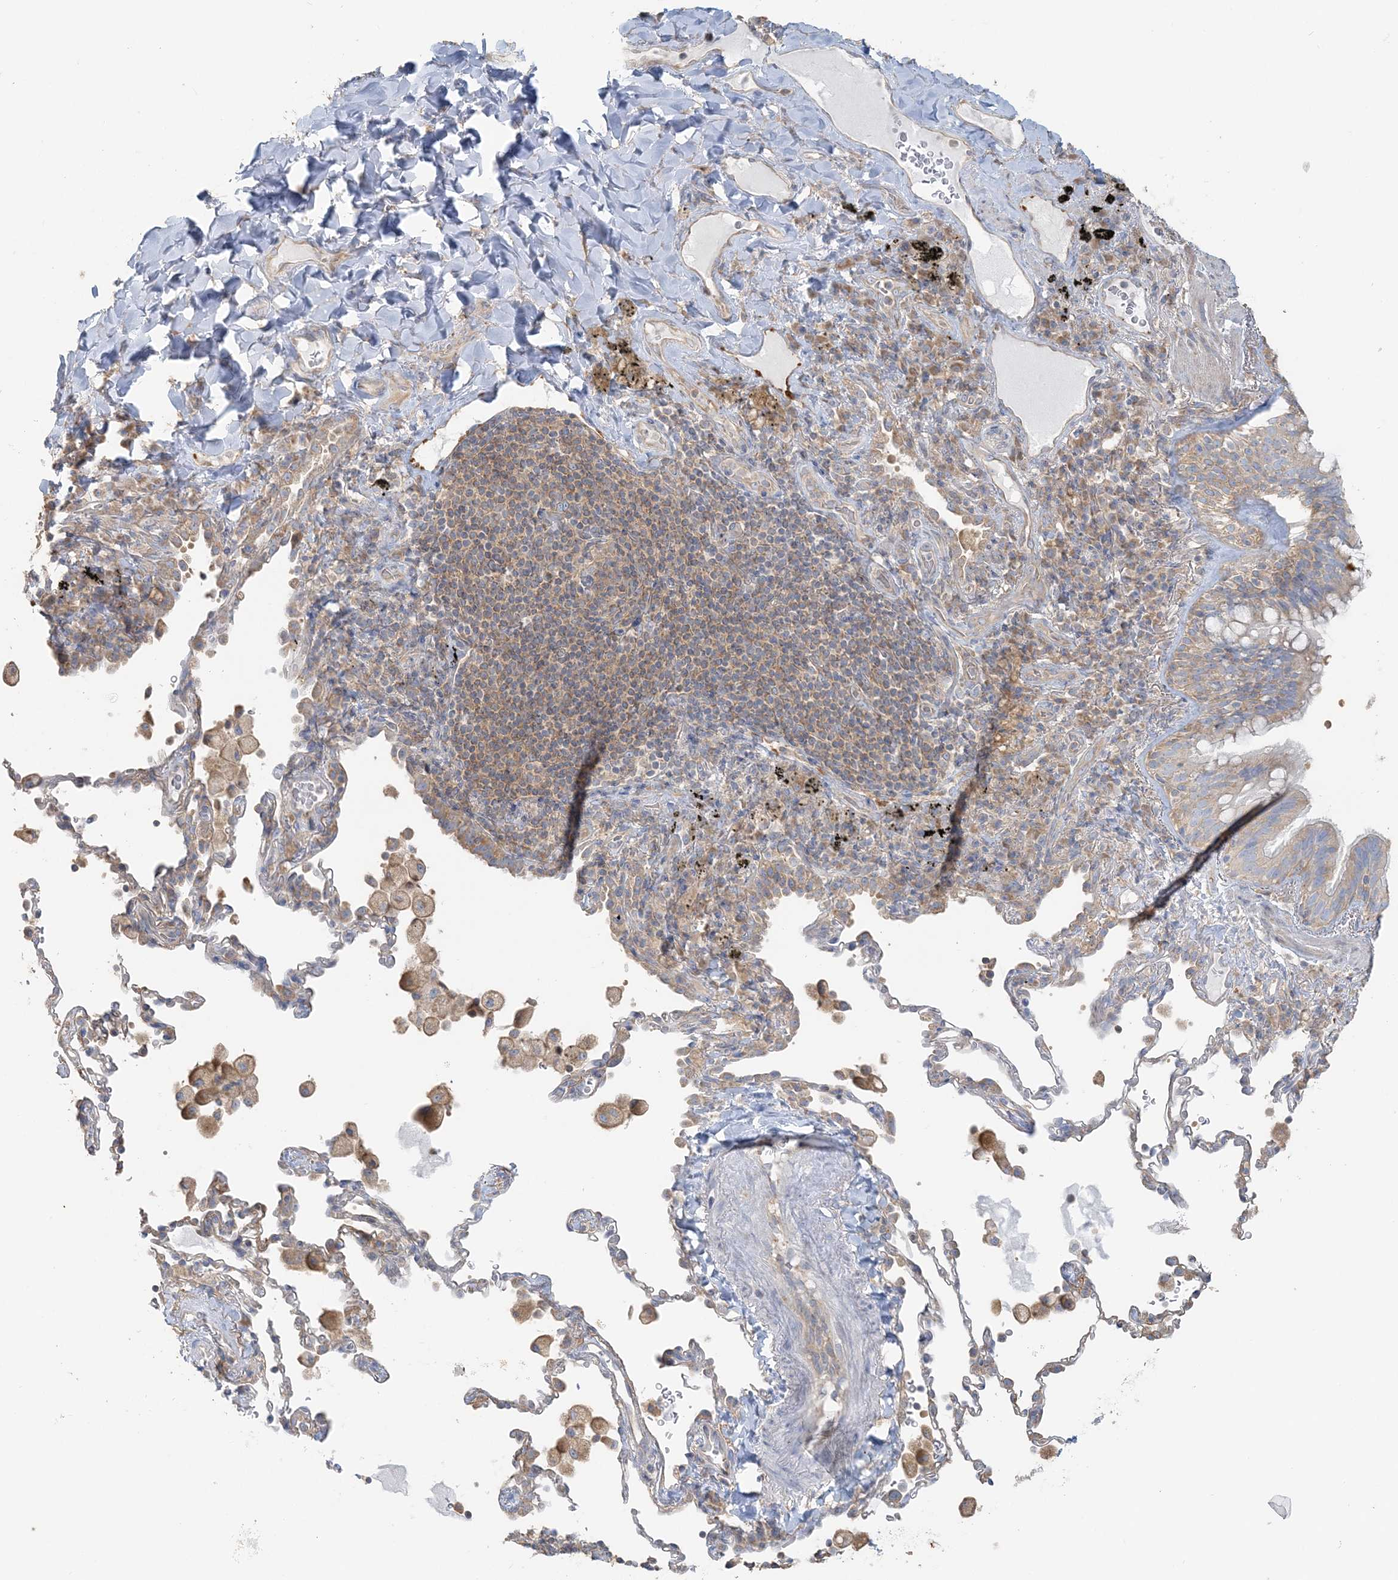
{"staining": {"intensity": "weak", "quantity": "<25%", "location": "cytoplasmic/membranous"}, "tissue": "bronchus", "cell_type": "Respiratory epithelial cells", "image_type": "normal", "snomed": [{"axis": "morphology", "description": "Normal tissue, NOS"}, {"axis": "morphology", "description": "Adenocarcinoma, NOS"}, {"axis": "topography", "description": "Bronchus"}, {"axis": "topography", "description": "Lung"}], "caption": "This is an IHC micrograph of unremarkable bronchus. There is no expression in respiratory epithelial cells.", "gene": "TBC1D5", "patient": {"sex": "male", "age": 54}}